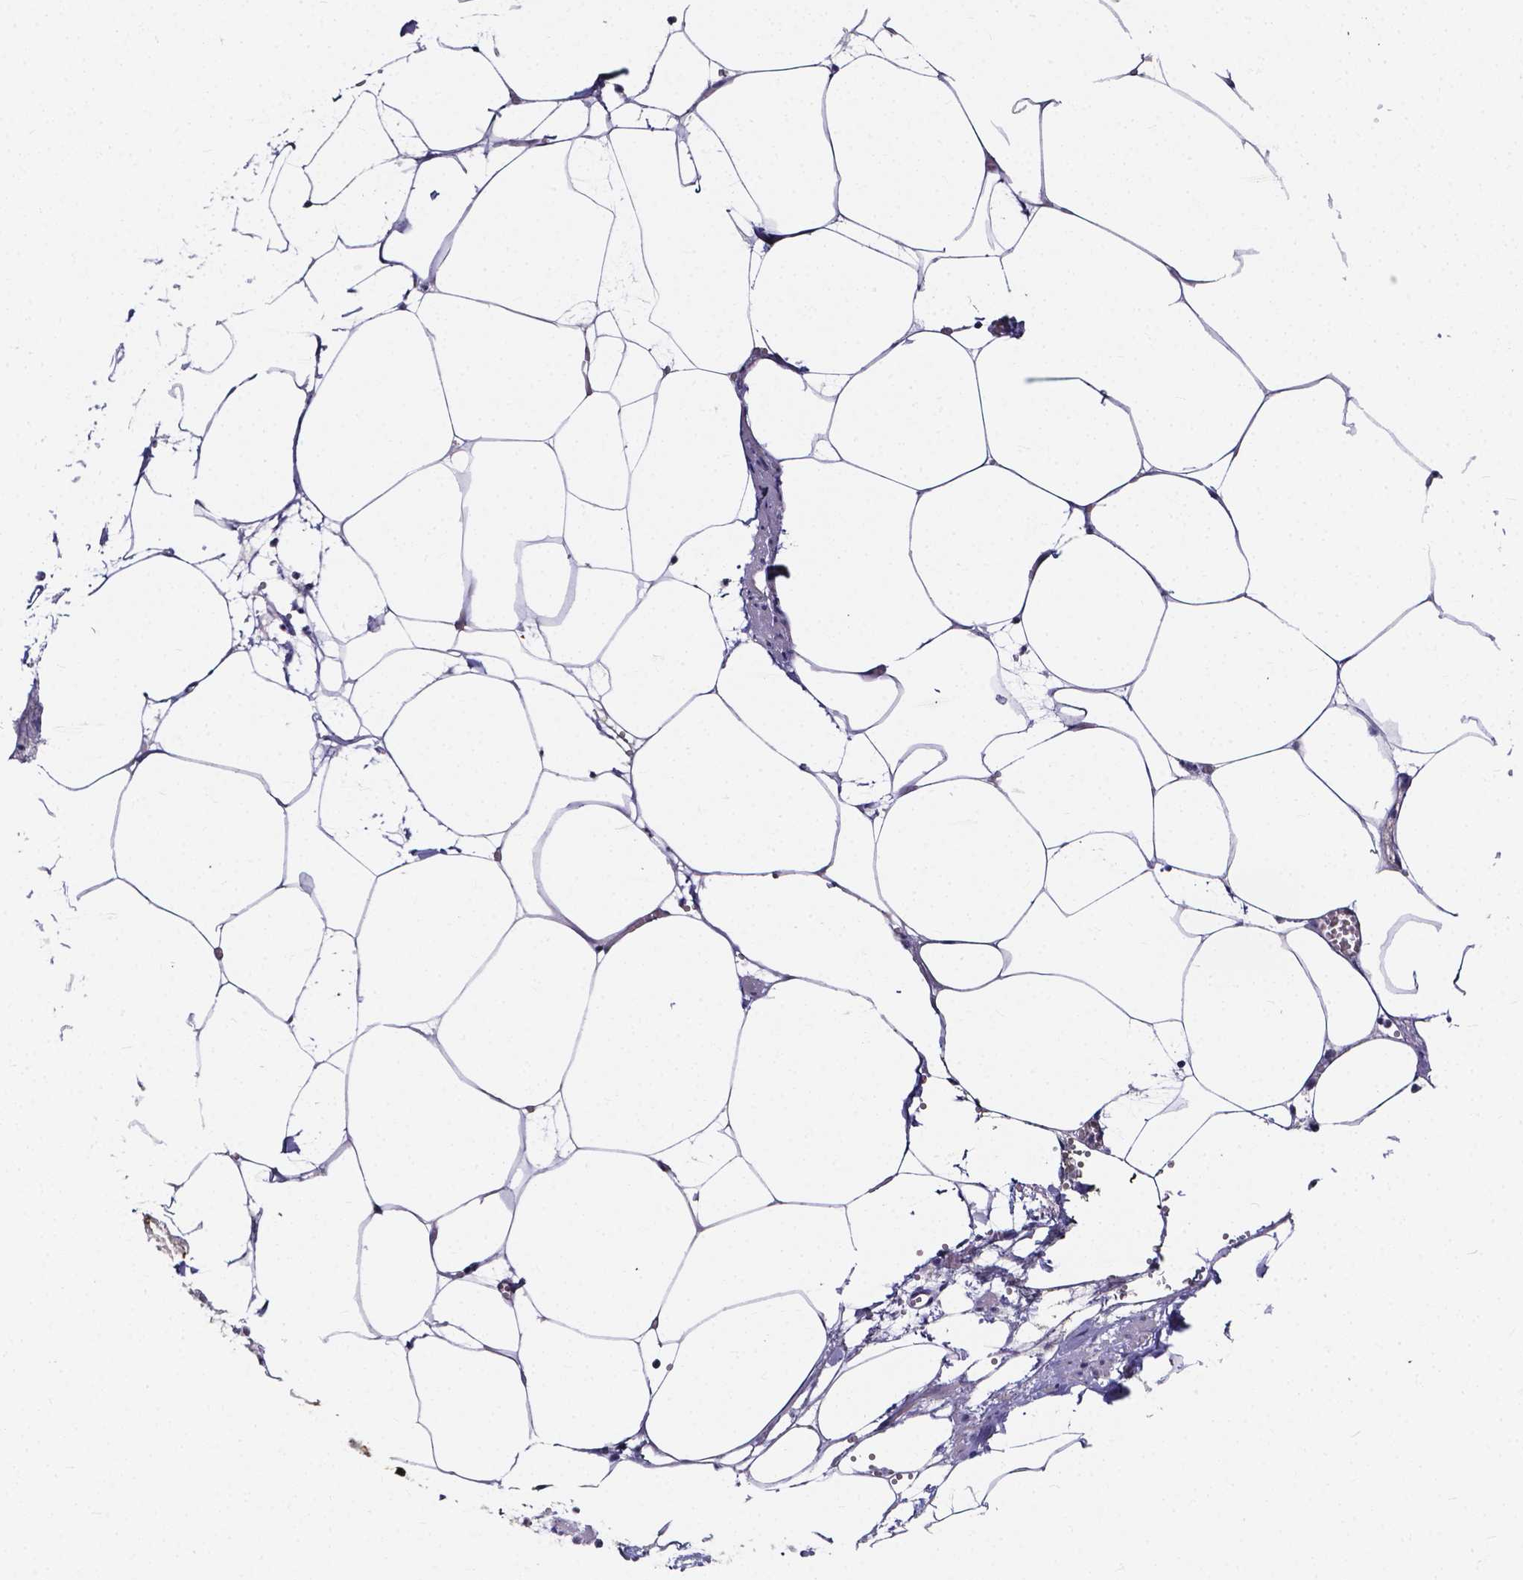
{"staining": {"intensity": "negative", "quantity": "none", "location": "none"}, "tissue": "adipose tissue", "cell_type": "Adipocytes", "image_type": "normal", "snomed": [{"axis": "morphology", "description": "Normal tissue, NOS"}, {"axis": "topography", "description": "Adipose tissue"}, {"axis": "topography", "description": "Pancreas"}, {"axis": "topography", "description": "Peripheral nerve tissue"}], "caption": "Adipocytes are negative for protein expression in normal human adipose tissue. (DAB IHC visualized using brightfield microscopy, high magnification).", "gene": "SPOCD1", "patient": {"sex": "female", "age": 58}}